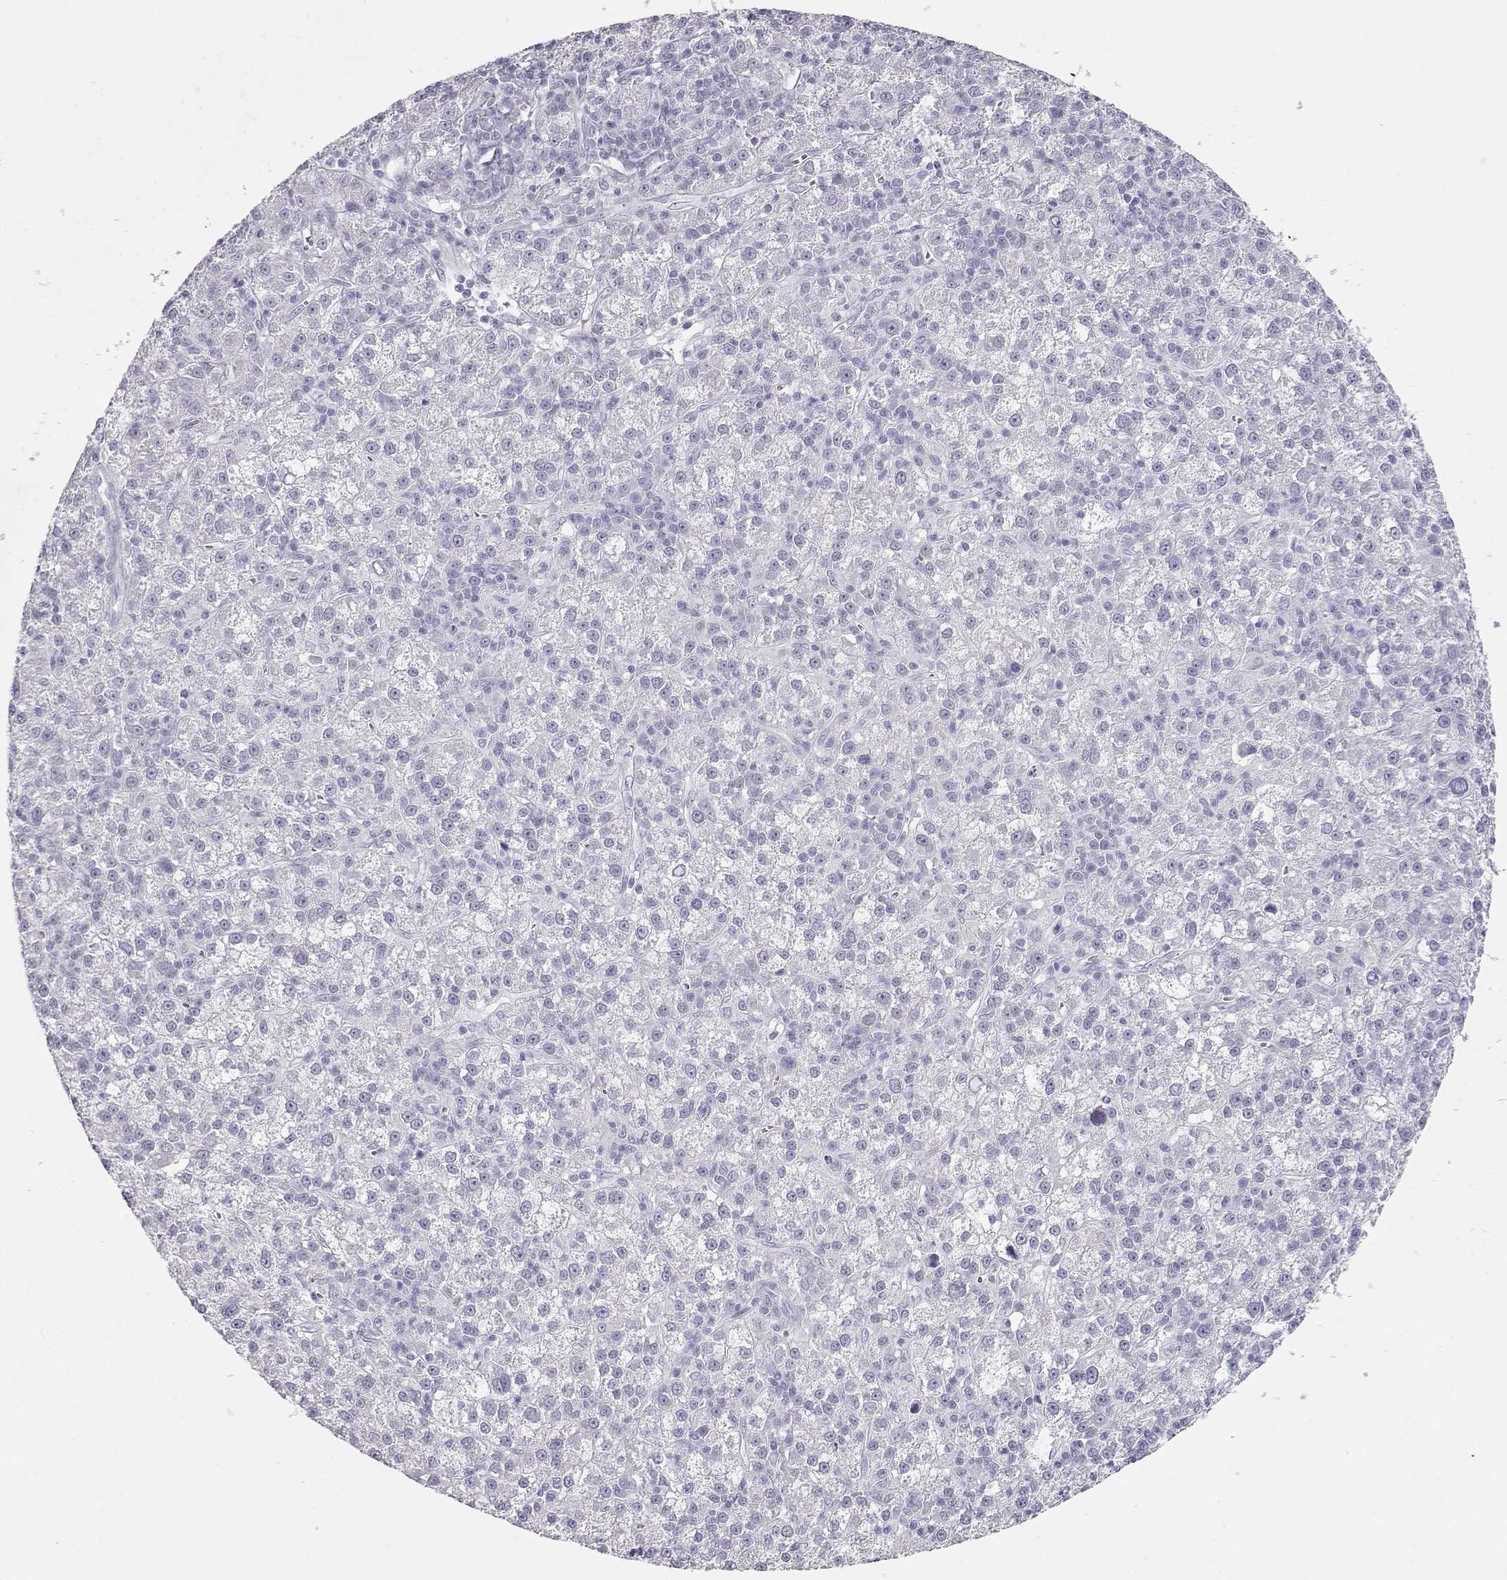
{"staining": {"intensity": "negative", "quantity": "none", "location": "none"}, "tissue": "liver cancer", "cell_type": "Tumor cells", "image_type": "cancer", "snomed": [{"axis": "morphology", "description": "Carcinoma, Hepatocellular, NOS"}, {"axis": "topography", "description": "Liver"}], "caption": "Immunohistochemistry of liver hepatocellular carcinoma shows no staining in tumor cells. (DAB (3,3'-diaminobenzidine) immunohistochemistry, high magnification).", "gene": "TKTL1", "patient": {"sex": "female", "age": 60}}